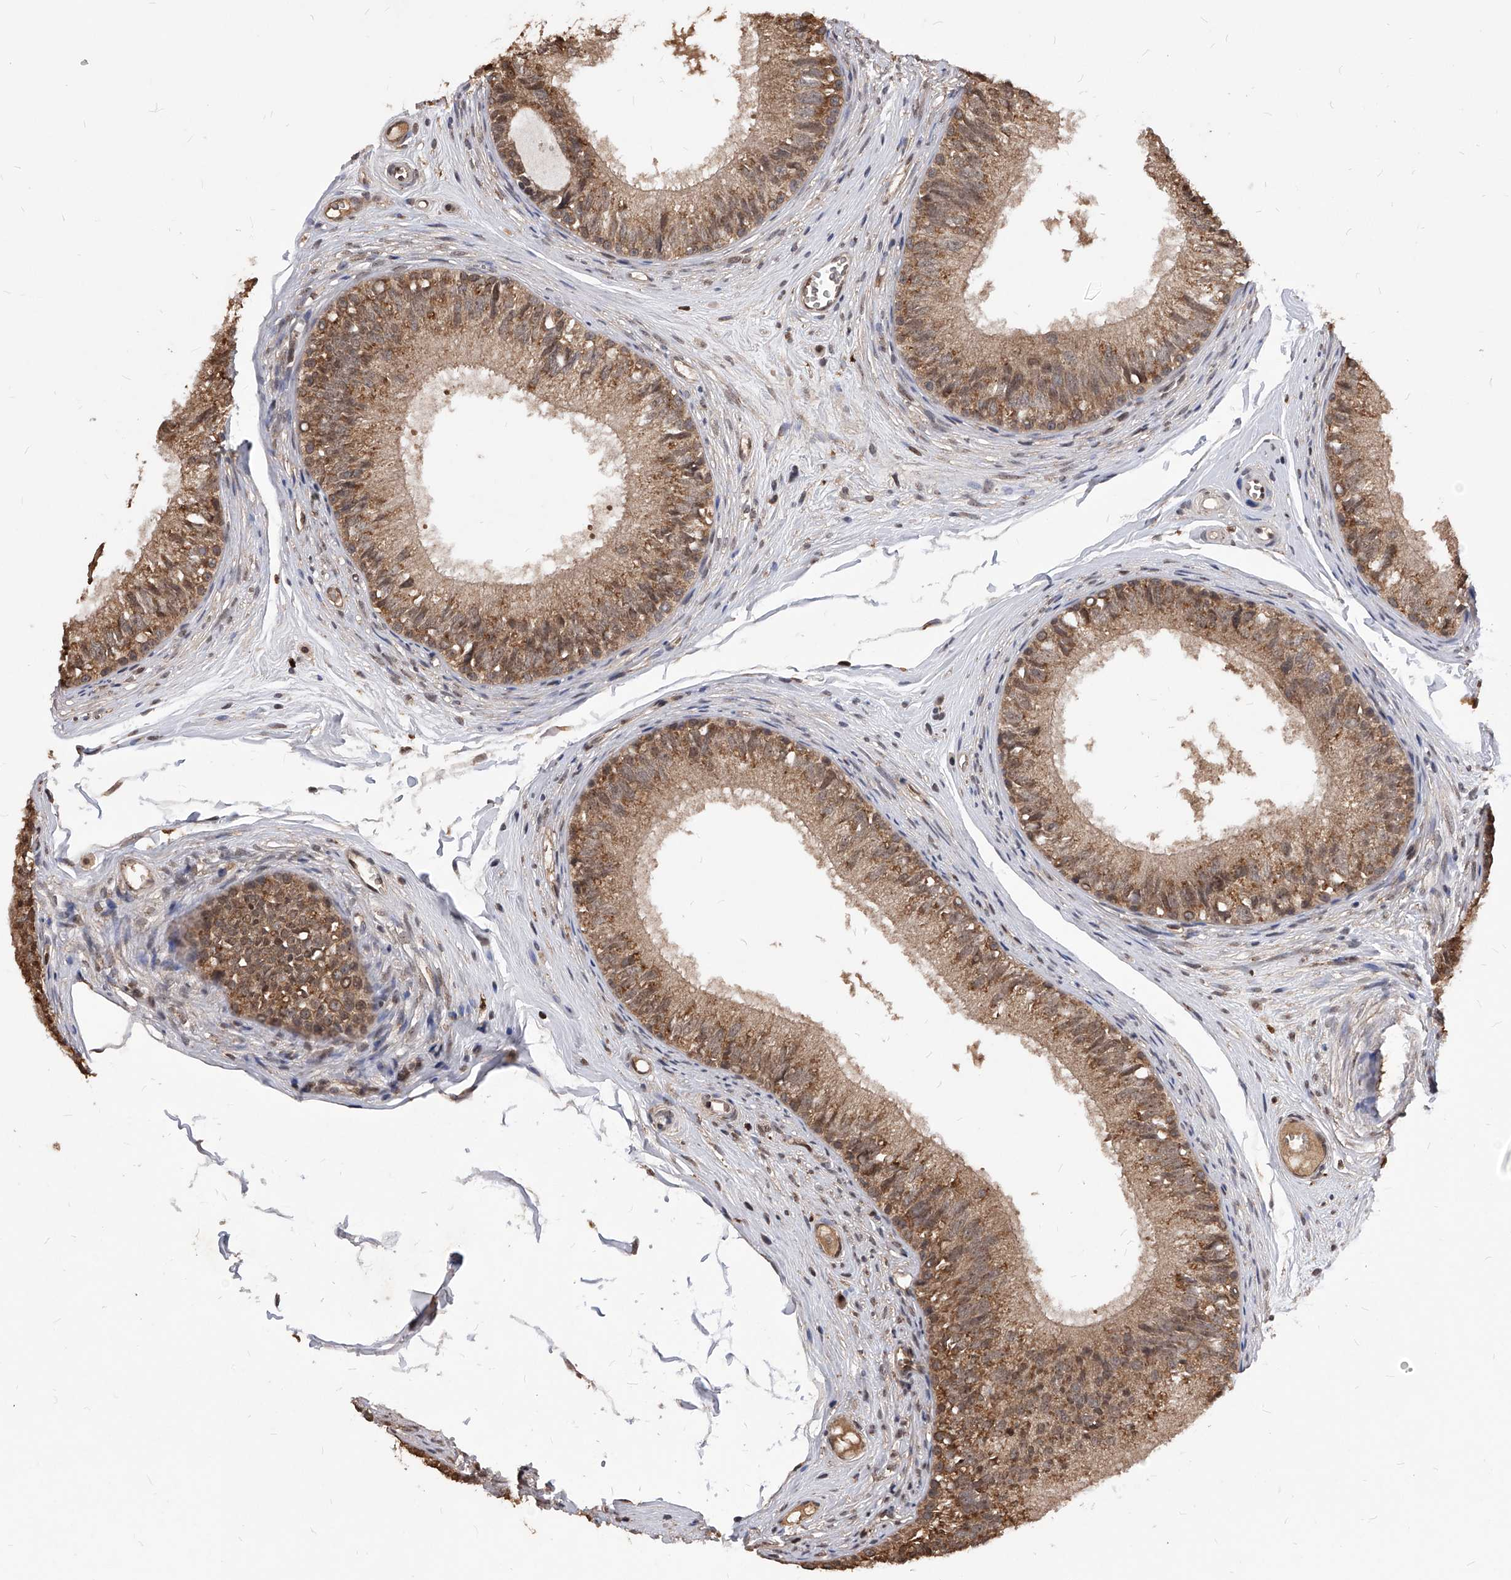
{"staining": {"intensity": "moderate", "quantity": ">75%", "location": "cytoplasmic/membranous,nuclear"}, "tissue": "epididymis", "cell_type": "Glandular cells", "image_type": "normal", "snomed": [{"axis": "morphology", "description": "Normal tissue, NOS"}, {"axis": "morphology", "description": "Seminoma in situ"}, {"axis": "topography", "description": "Testis"}, {"axis": "topography", "description": "Epididymis"}], "caption": "This is an image of immunohistochemistry (IHC) staining of unremarkable epididymis, which shows moderate staining in the cytoplasmic/membranous,nuclear of glandular cells.", "gene": "ID1", "patient": {"sex": "male", "age": 28}}